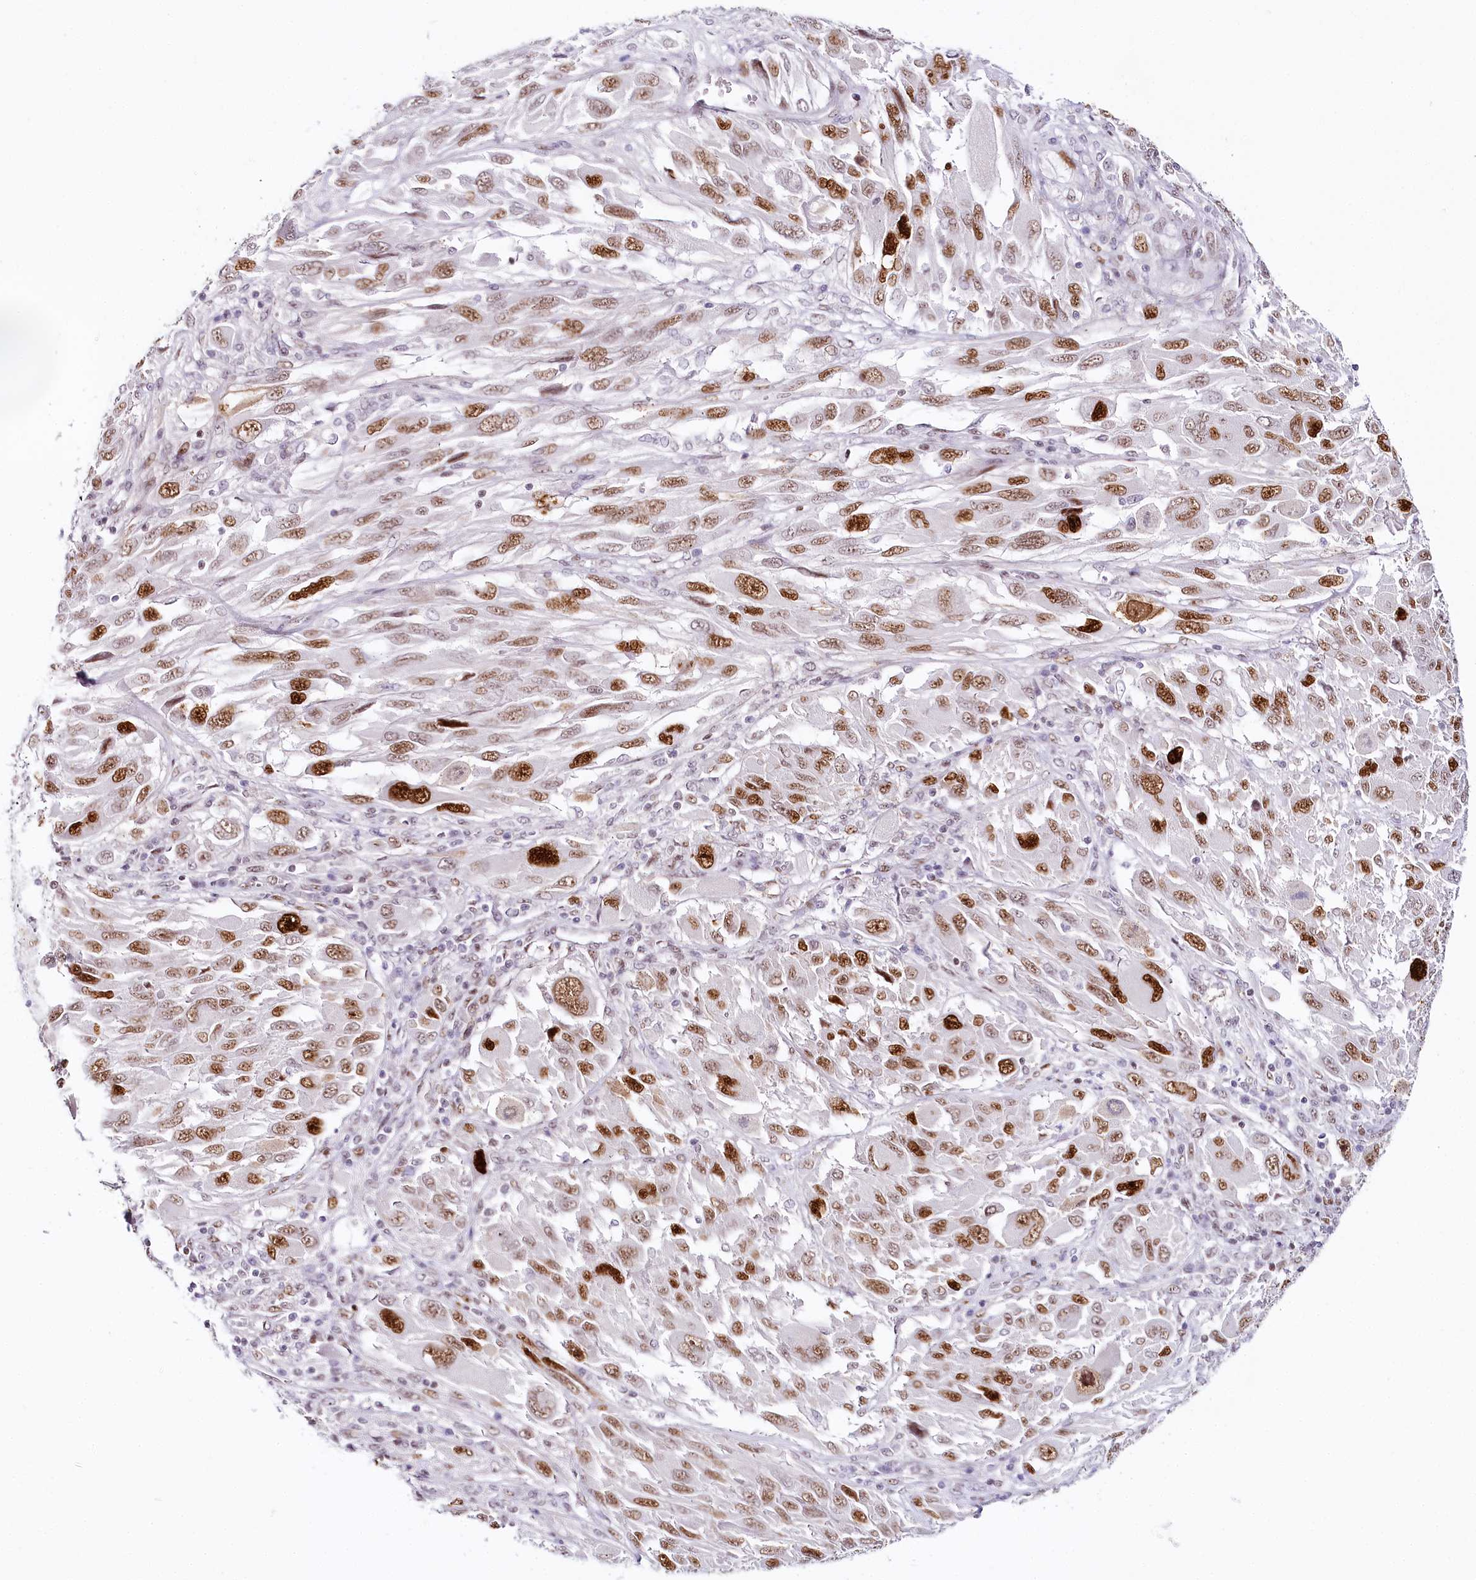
{"staining": {"intensity": "strong", "quantity": ">75%", "location": "nuclear"}, "tissue": "melanoma", "cell_type": "Tumor cells", "image_type": "cancer", "snomed": [{"axis": "morphology", "description": "Malignant melanoma, NOS"}, {"axis": "topography", "description": "Skin"}], "caption": "Melanoma stained with IHC displays strong nuclear expression in approximately >75% of tumor cells.", "gene": "TP53", "patient": {"sex": "female", "age": 91}}